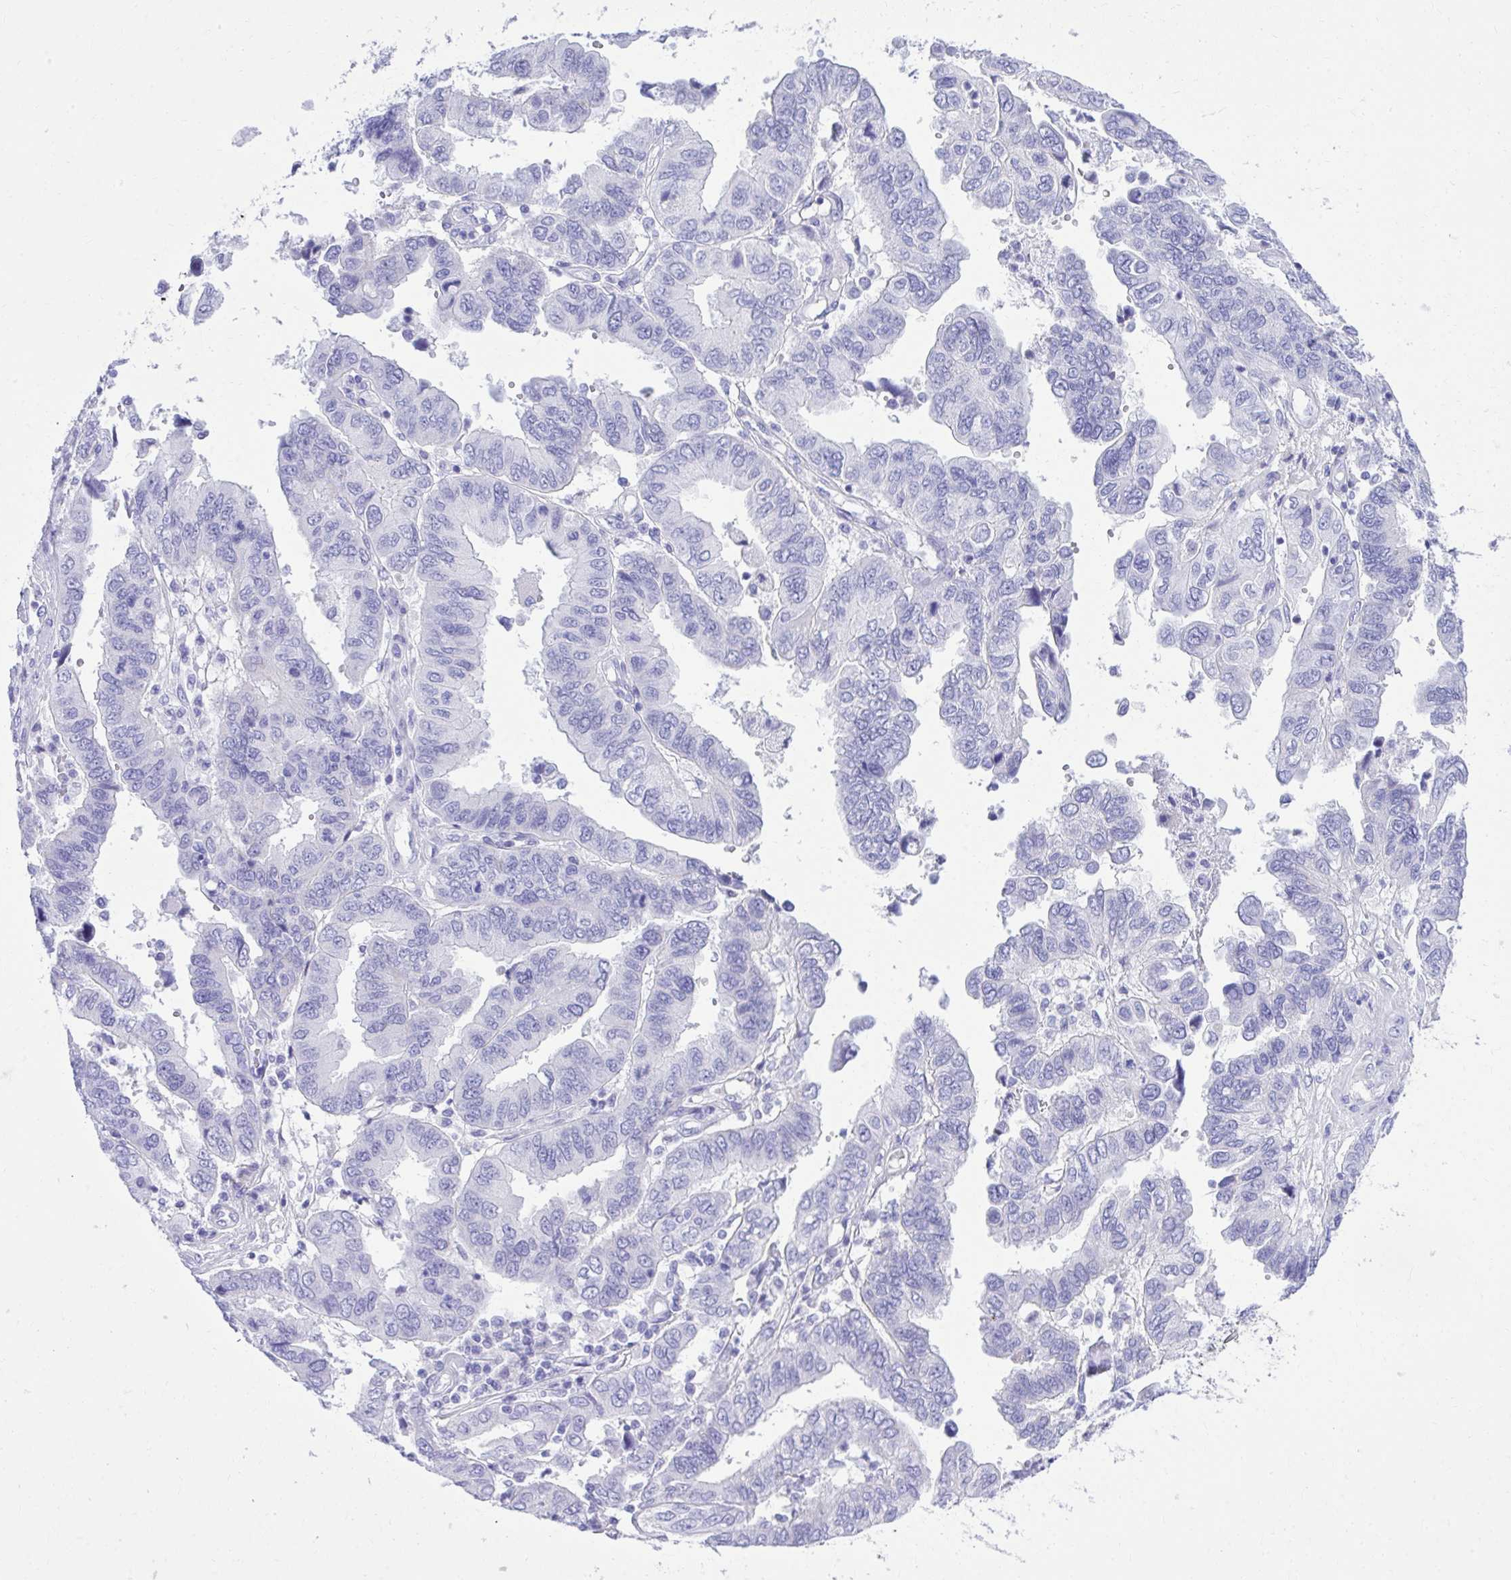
{"staining": {"intensity": "negative", "quantity": "none", "location": "none"}, "tissue": "ovarian cancer", "cell_type": "Tumor cells", "image_type": "cancer", "snomed": [{"axis": "morphology", "description": "Cystadenocarcinoma, serous, NOS"}, {"axis": "topography", "description": "Ovary"}], "caption": "This is a image of IHC staining of ovarian cancer, which shows no staining in tumor cells.", "gene": "RALYL", "patient": {"sex": "female", "age": 79}}